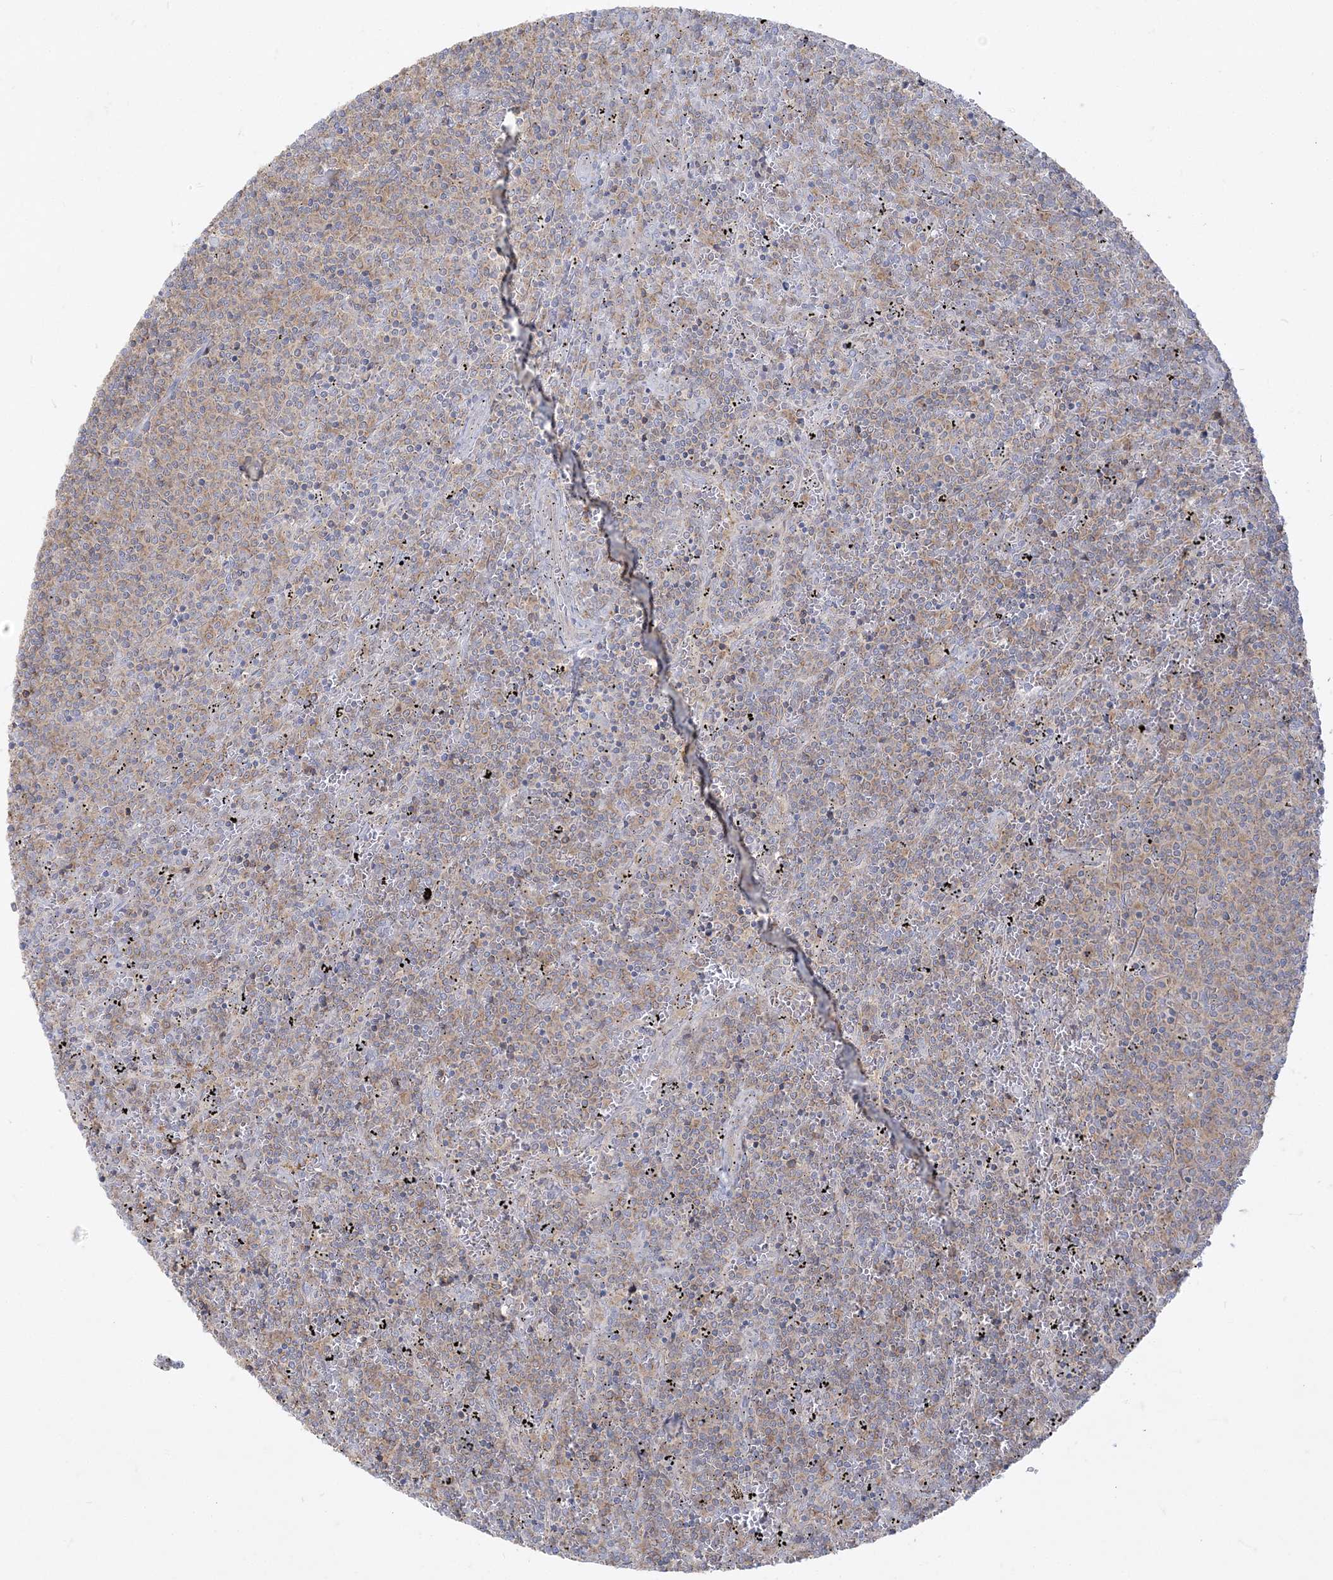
{"staining": {"intensity": "moderate", "quantity": "<25%", "location": "cytoplasmic/membranous"}, "tissue": "lymphoma", "cell_type": "Tumor cells", "image_type": "cancer", "snomed": [{"axis": "morphology", "description": "Malignant lymphoma, non-Hodgkin's type, Low grade"}, {"axis": "topography", "description": "Spleen"}], "caption": "Protein staining of low-grade malignant lymphoma, non-Hodgkin's type tissue demonstrates moderate cytoplasmic/membranous staining in approximately <25% of tumor cells.", "gene": "ZC3H6", "patient": {"sex": "female", "age": 50}}